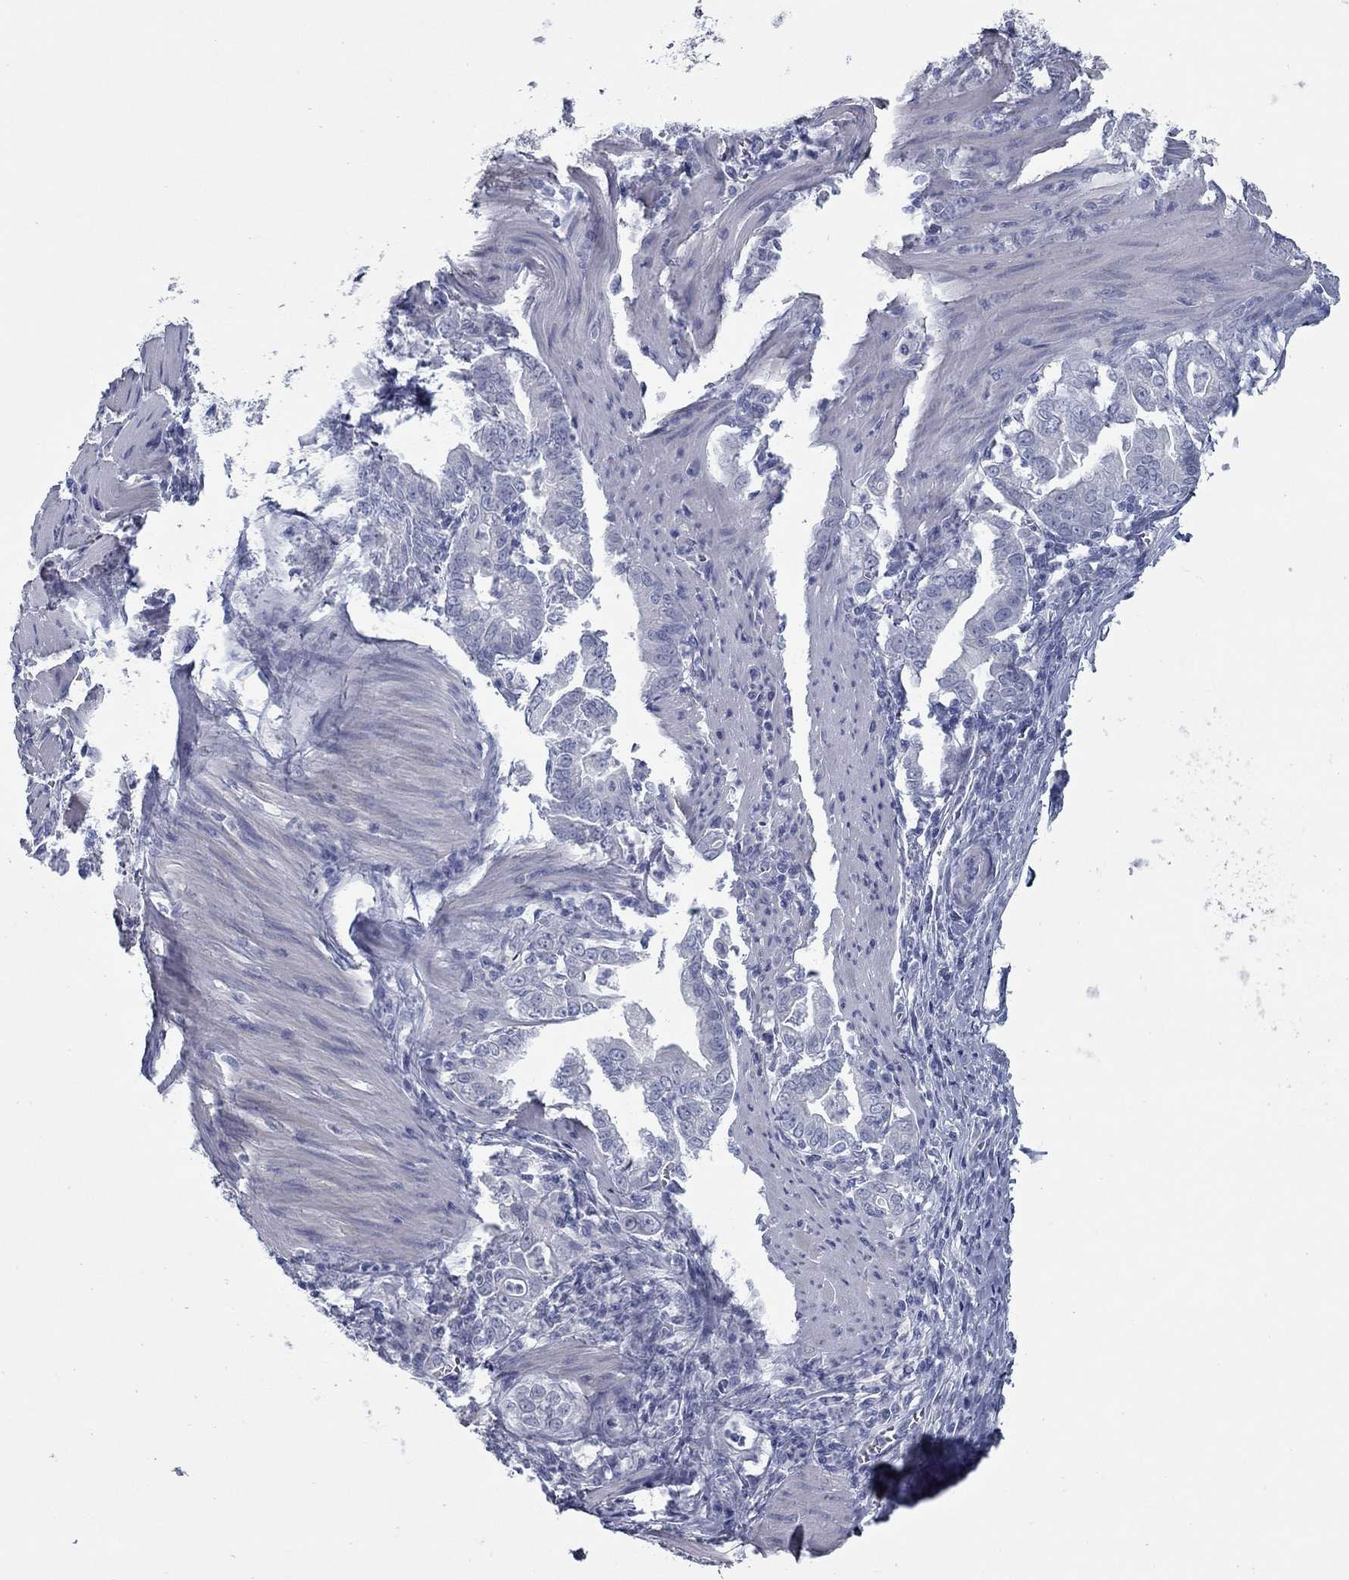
{"staining": {"intensity": "negative", "quantity": "none", "location": "none"}, "tissue": "stomach cancer", "cell_type": "Tumor cells", "image_type": "cancer", "snomed": [{"axis": "morphology", "description": "Adenocarcinoma, NOS"}, {"axis": "topography", "description": "Stomach, upper"}], "caption": "Immunohistochemistry (IHC) image of neoplastic tissue: human stomach adenocarcinoma stained with DAB (3,3'-diaminobenzidine) displays no significant protein staining in tumor cells. (Brightfield microscopy of DAB (3,3'-diaminobenzidine) immunohistochemistry at high magnification).", "gene": "KIRREL2", "patient": {"sex": "female", "age": 79}}